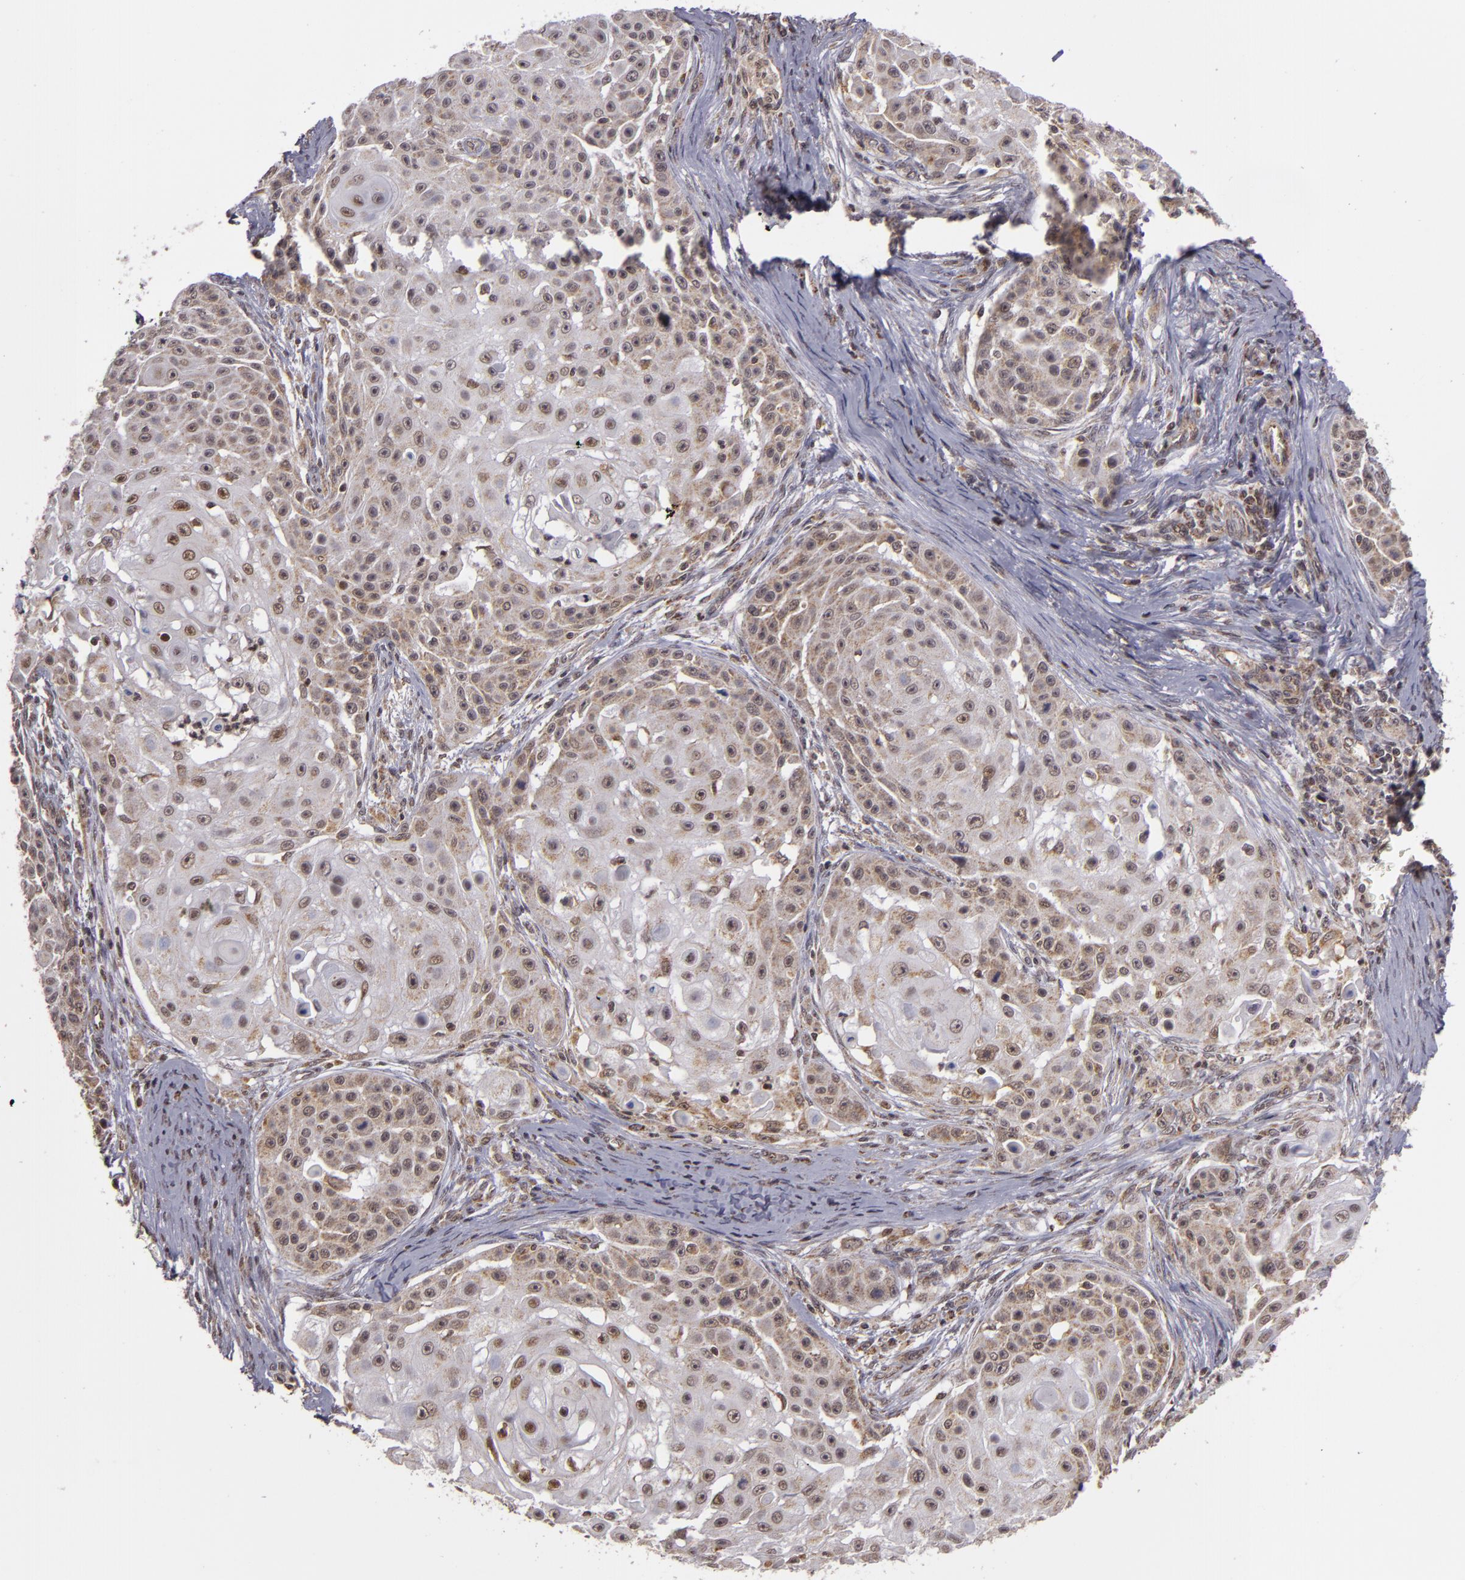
{"staining": {"intensity": "weak", "quantity": "25%-75%", "location": "nuclear"}, "tissue": "skin cancer", "cell_type": "Tumor cells", "image_type": "cancer", "snomed": [{"axis": "morphology", "description": "Squamous cell carcinoma, NOS"}, {"axis": "topography", "description": "Skin"}], "caption": "Immunohistochemical staining of human squamous cell carcinoma (skin) displays low levels of weak nuclear protein positivity in about 25%-75% of tumor cells.", "gene": "MXD1", "patient": {"sex": "female", "age": 57}}